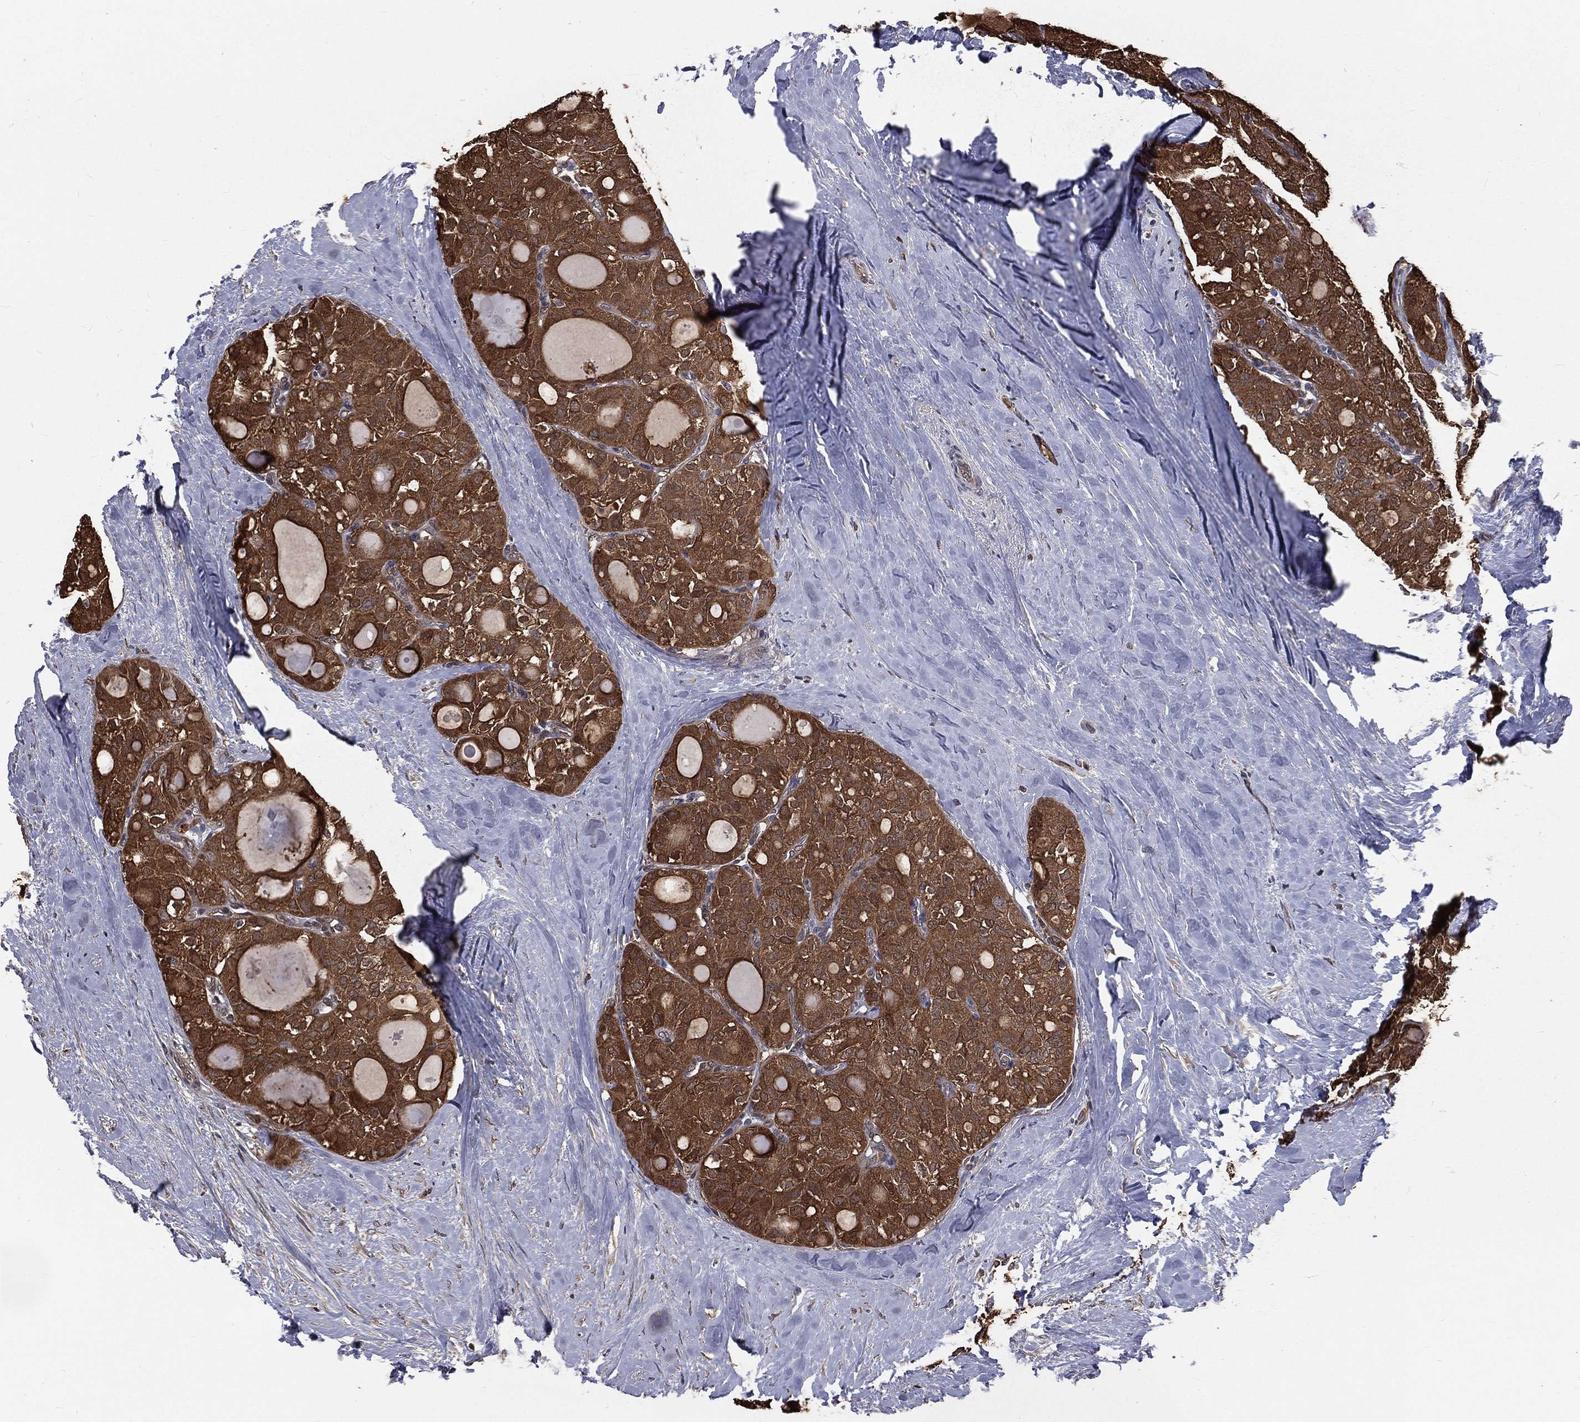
{"staining": {"intensity": "strong", "quantity": ">75%", "location": "cytoplasmic/membranous"}, "tissue": "thyroid cancer", "cell_type": "Tumor cells", "image_type": "cancer", "snomed": [{"axis": "morphology", "description": "Follicular adenoma carcinoma, NOS"}, {"axis": "topography", "description": "Thyroid gland"}], "caption": "DAB (3,3'-diaminobenzidine) immunohistochemical staining of thyroid follicular adenoma carcinoma displays strong cytoplasmic/membranous protein staining in approximately >75% of tumor cells.", "gene": "TBC1D2", "patient": {"sex": "male", "age": 75}}